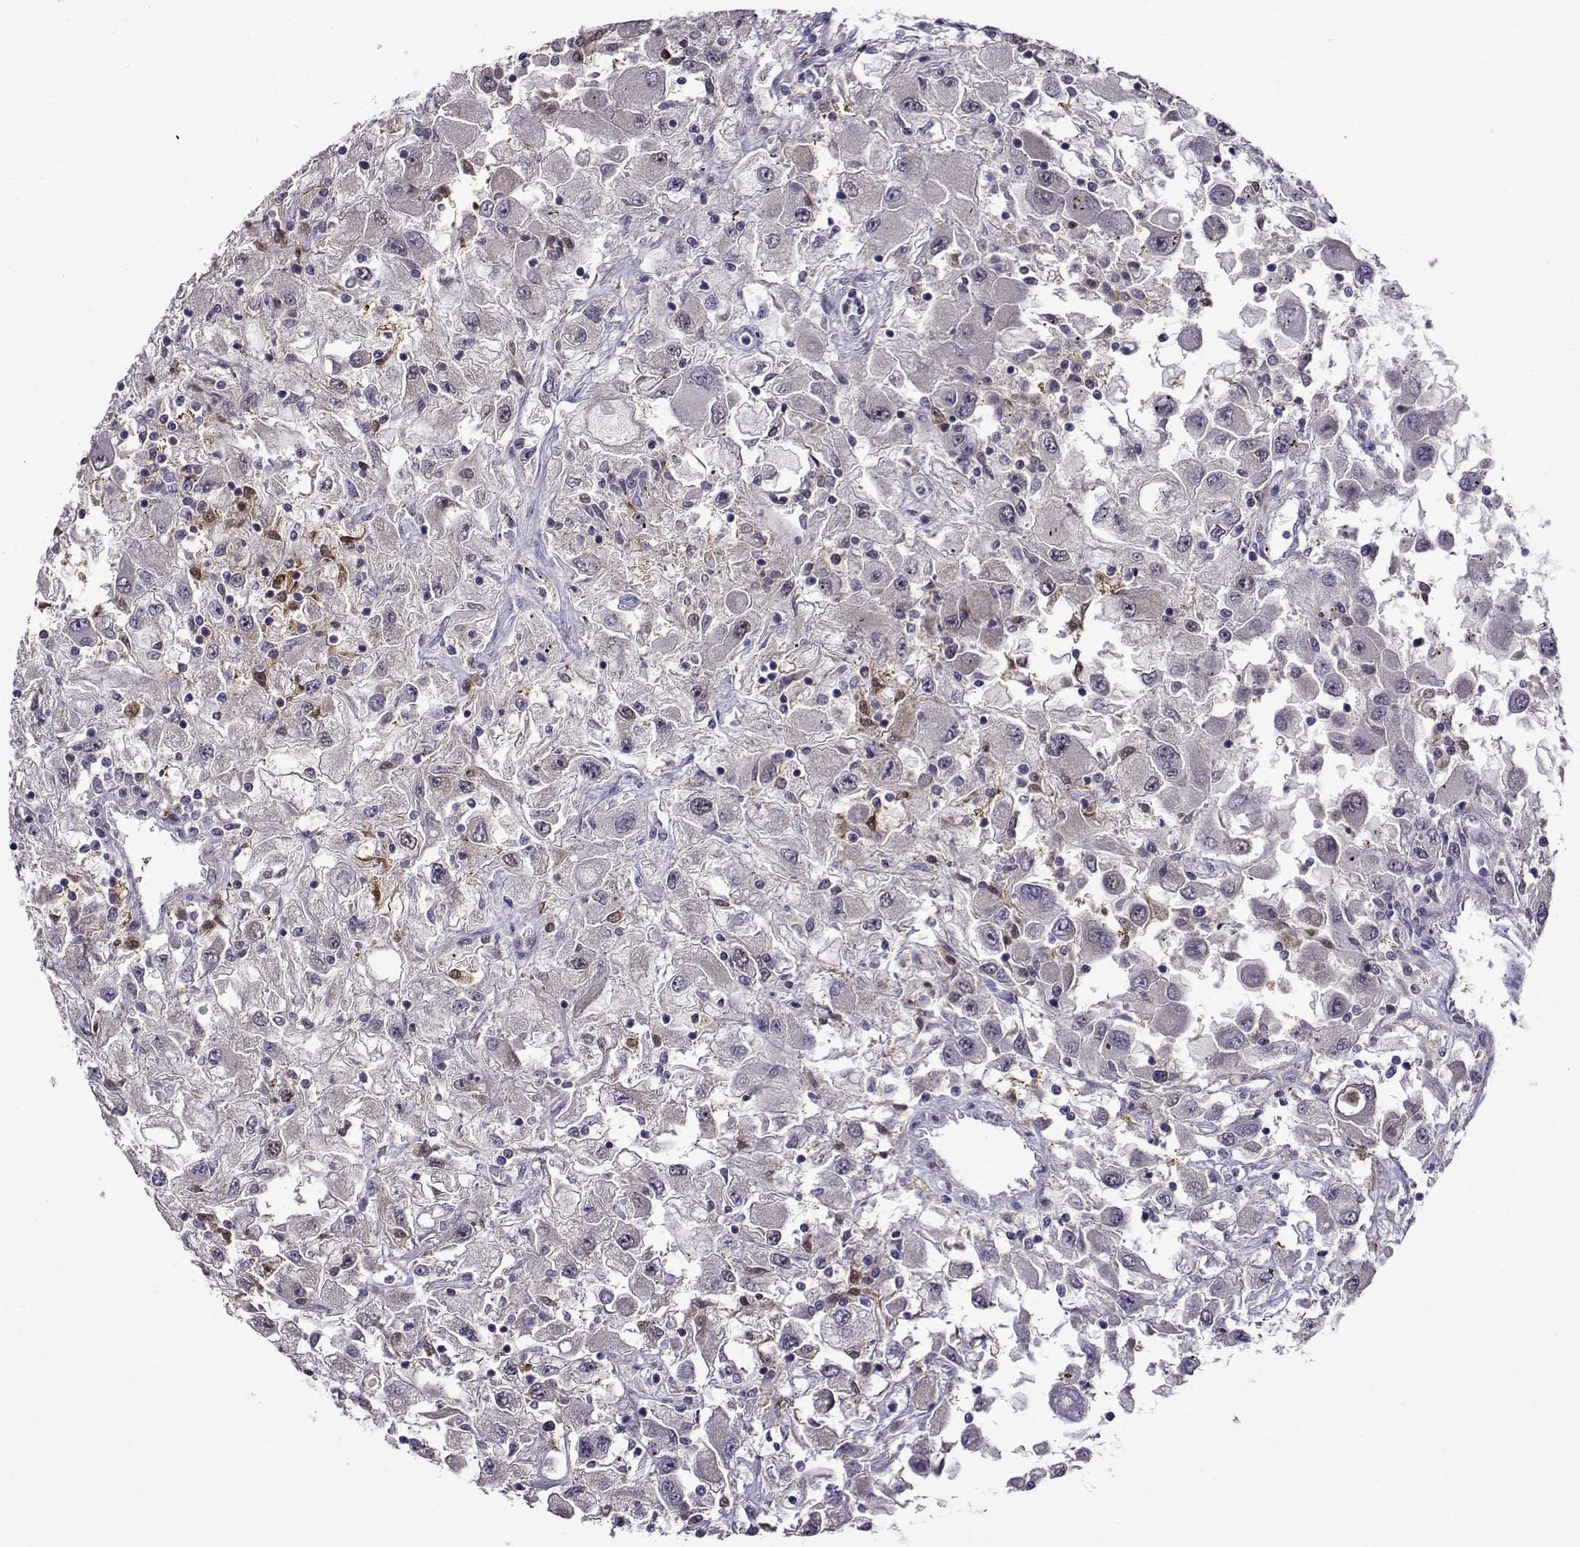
{"staining": {"intensity": "negative", "quantity": "none", "location": "none"}, "tissue": "renal cancer", "cell_type": "Tumor cells", "image_type": "cancer", "snomed": [{"axis": "morphology", "description": "Adenocarcinoma, NOS"}, {"axis": "topography", "description": "Kidney"}], "caption": "There is no significant expression in tumor cells of renal cancer. Brightfield microscopy of immunohistochemistry (IHC) stained with DAB (brown) and hematoxylin (blue), captured at high magnification.", "gene": "DDX20", "patient": {"sex": "female", "age": 67}}